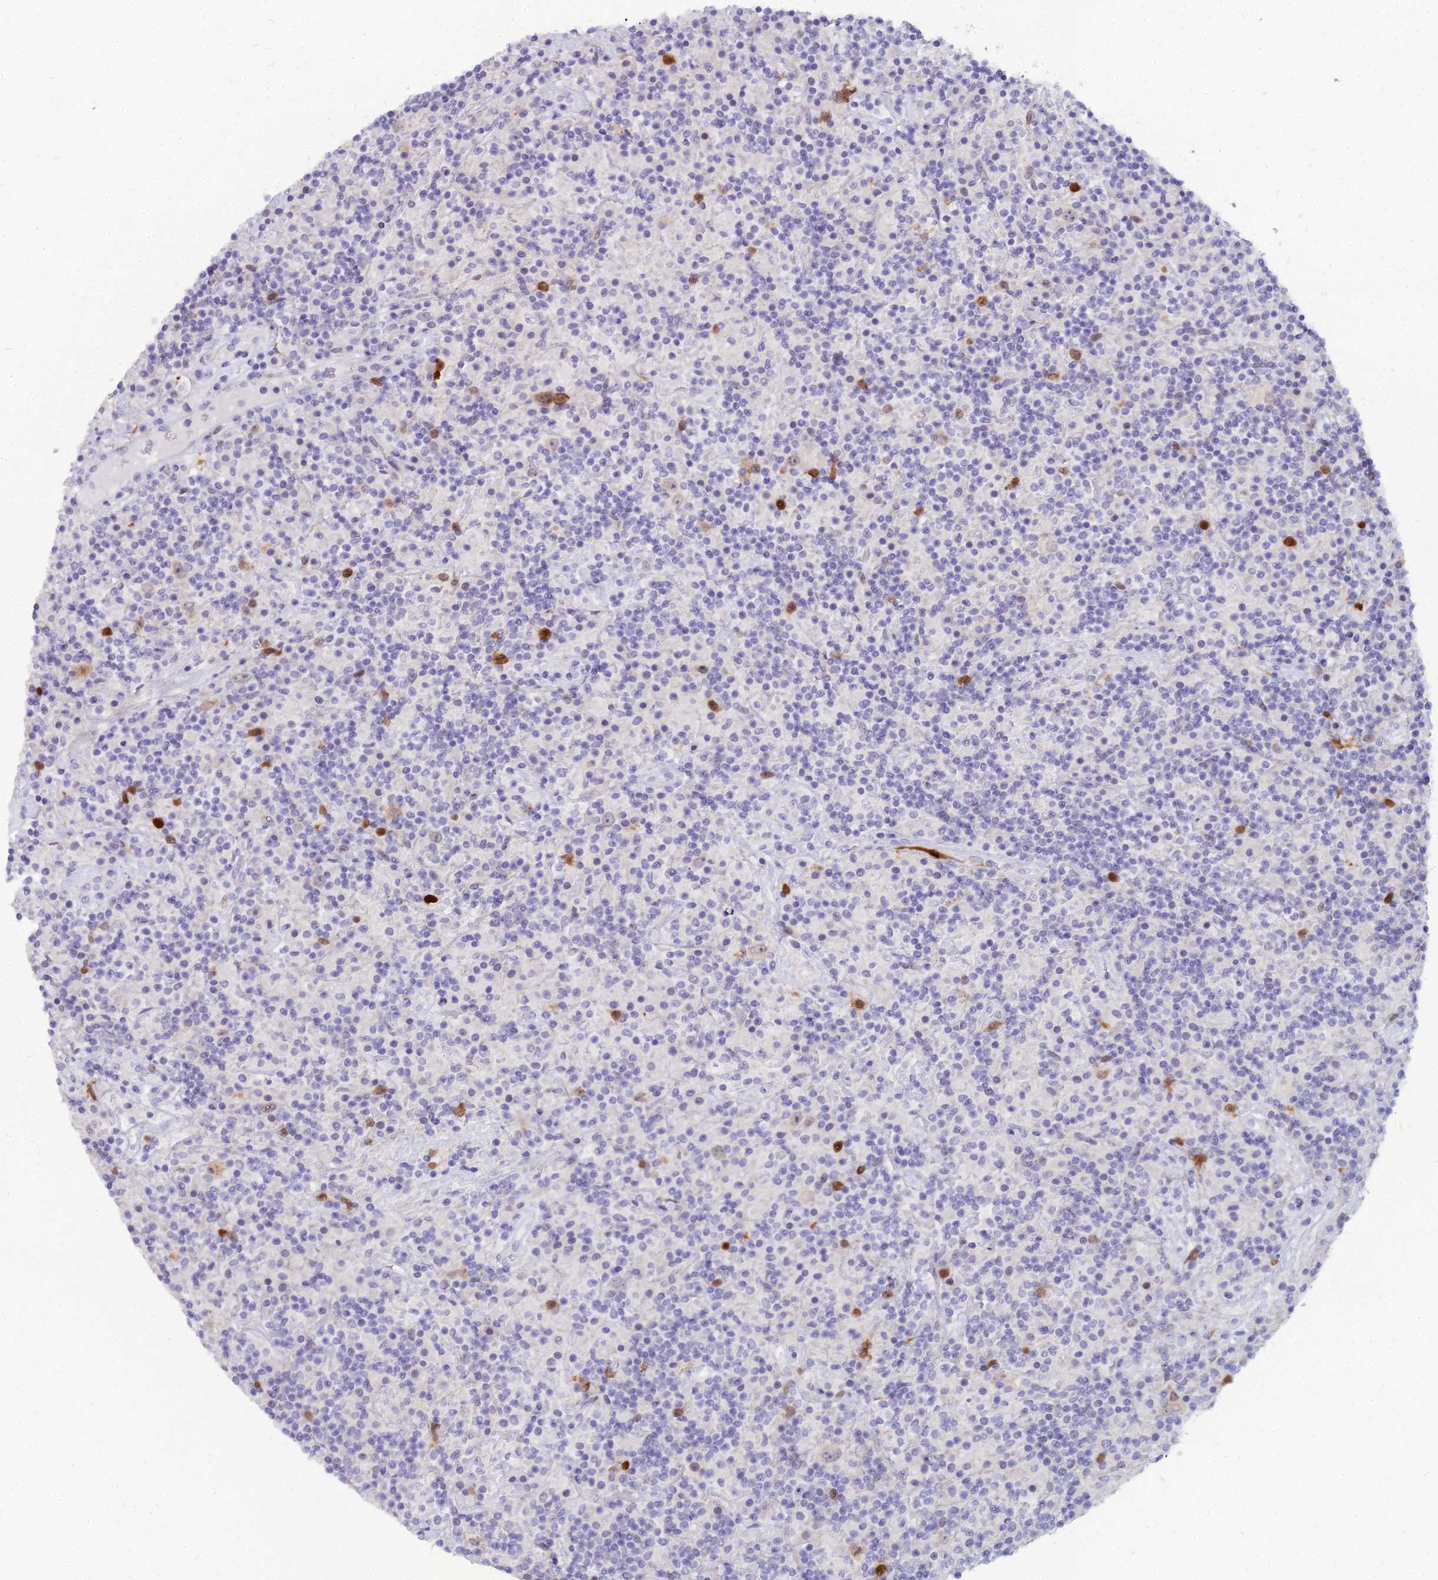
{"staining": {"intensity": "negative", "quantity": "none", "location": "none"}, "tissue": "lymphoma", "cell_type": "Tumor cells", "image_type": "cancer", "snomed": [{"axis": "morphology", "description": "Hodgkin's disease, NOS"}, {"axis": "topography", "description": "Lymph node"}], "caption": "Tumor cells are negative for protein expression in human lymphoma.", "gene": "NUSAP1", "patient": {"sex": "male", "age": 70}}